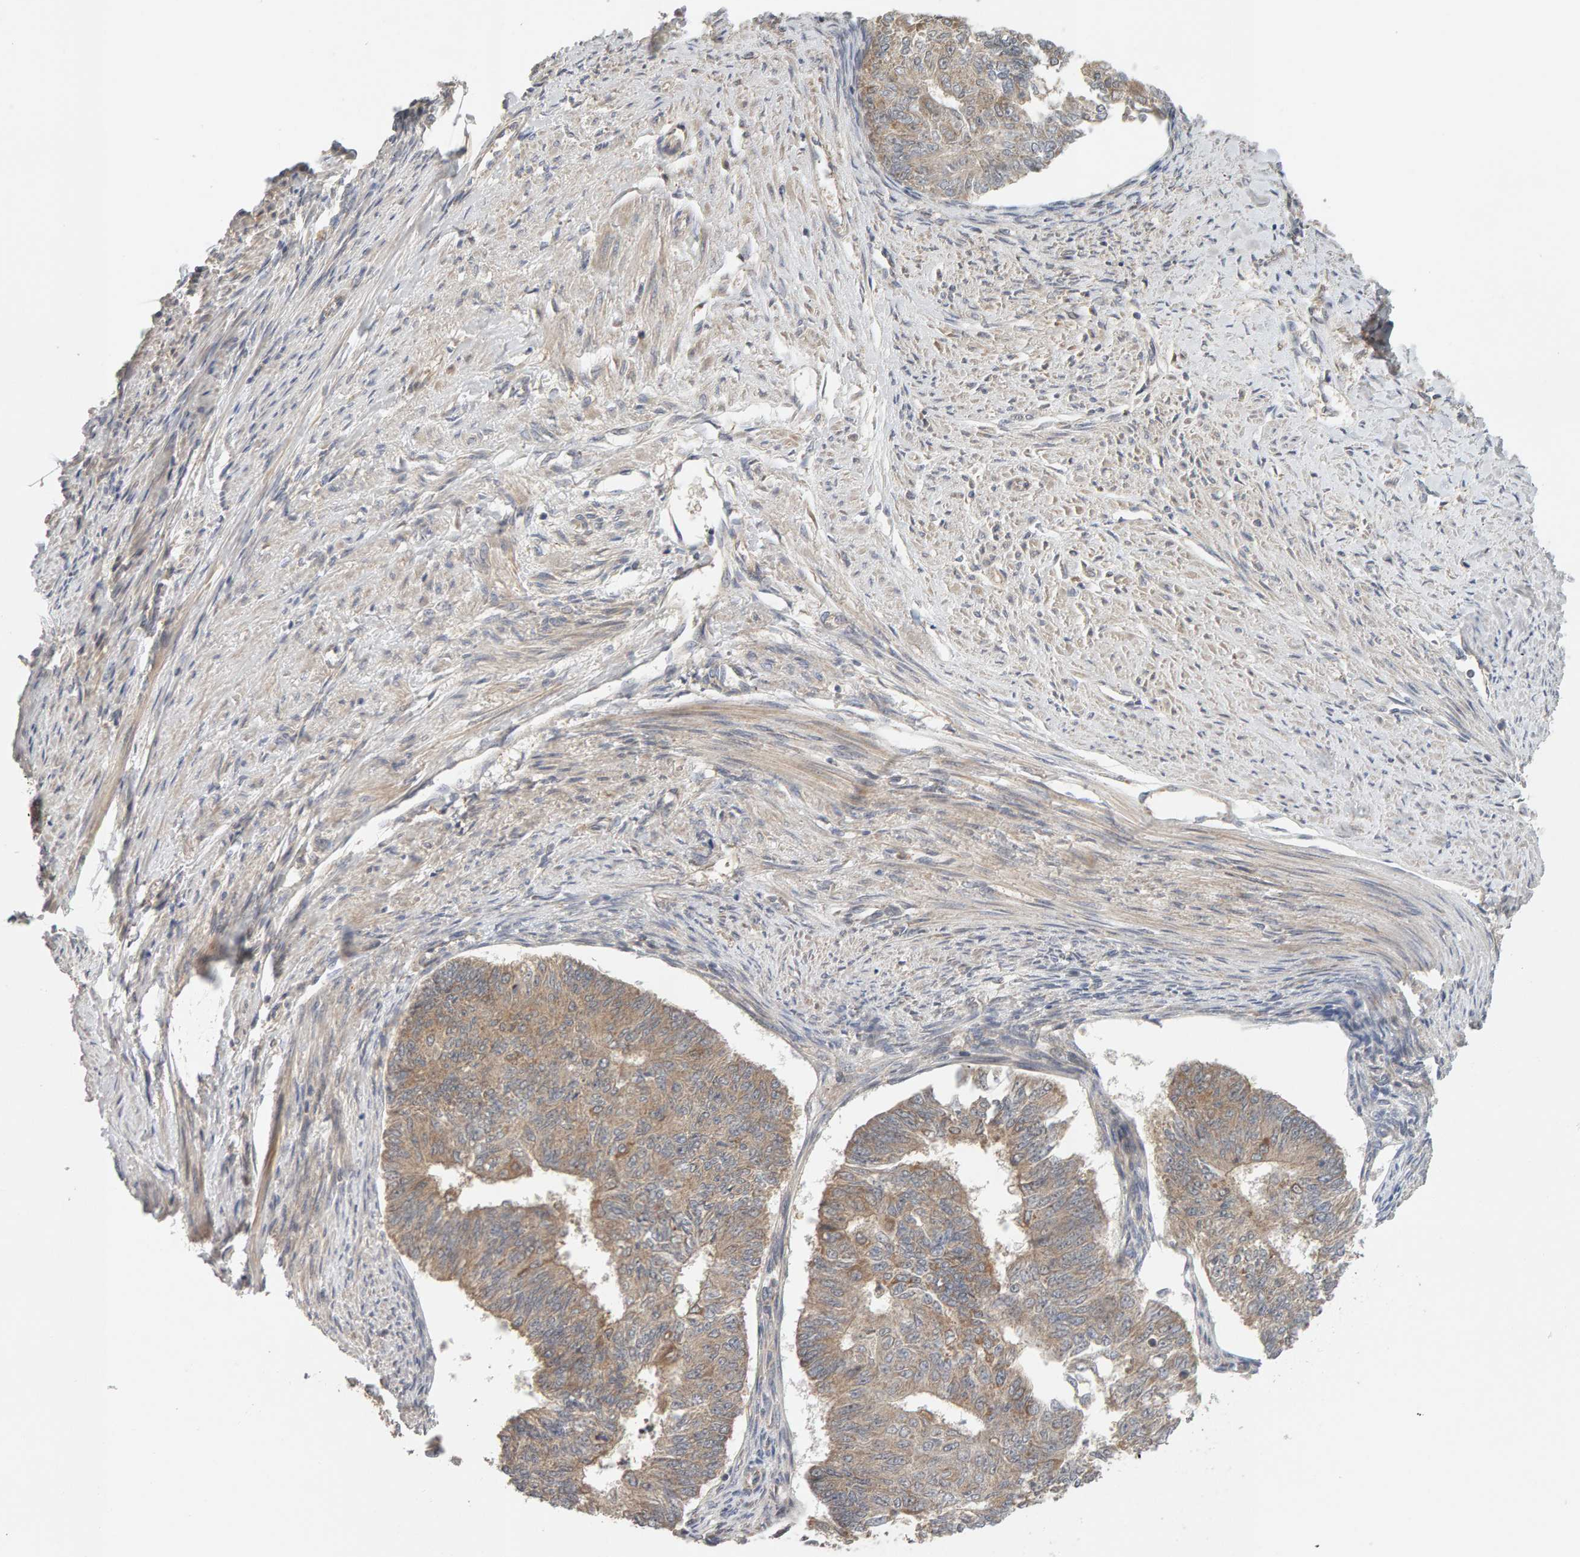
{"staining": {"intensity": "weak", "quantity": ">75%", "location": "cytoplasmic/membranous"}, "tissue": "endometrial cancer", "cell_type": "Tumor cells", "image_type": "cancer", "snomed": [{"axis": "morphology", "description": "Adenocarcinoma, NOS"}, {"axis": "topography", "description": "Endometrium"}], "caption": "A brown stain highlights weak cytoplasmic/membranous positivity of a protein in adenocarcinoma (endometrial) tumor cells. The protein of interest is stained brown, and the nuclei are stained in blue (DAB (3,3'-diaminobenzidine) IHC with brightfield microscopy, high magnification).", "gene": "DNAJC7", "patient": {"sex": "female", "age": 32}}